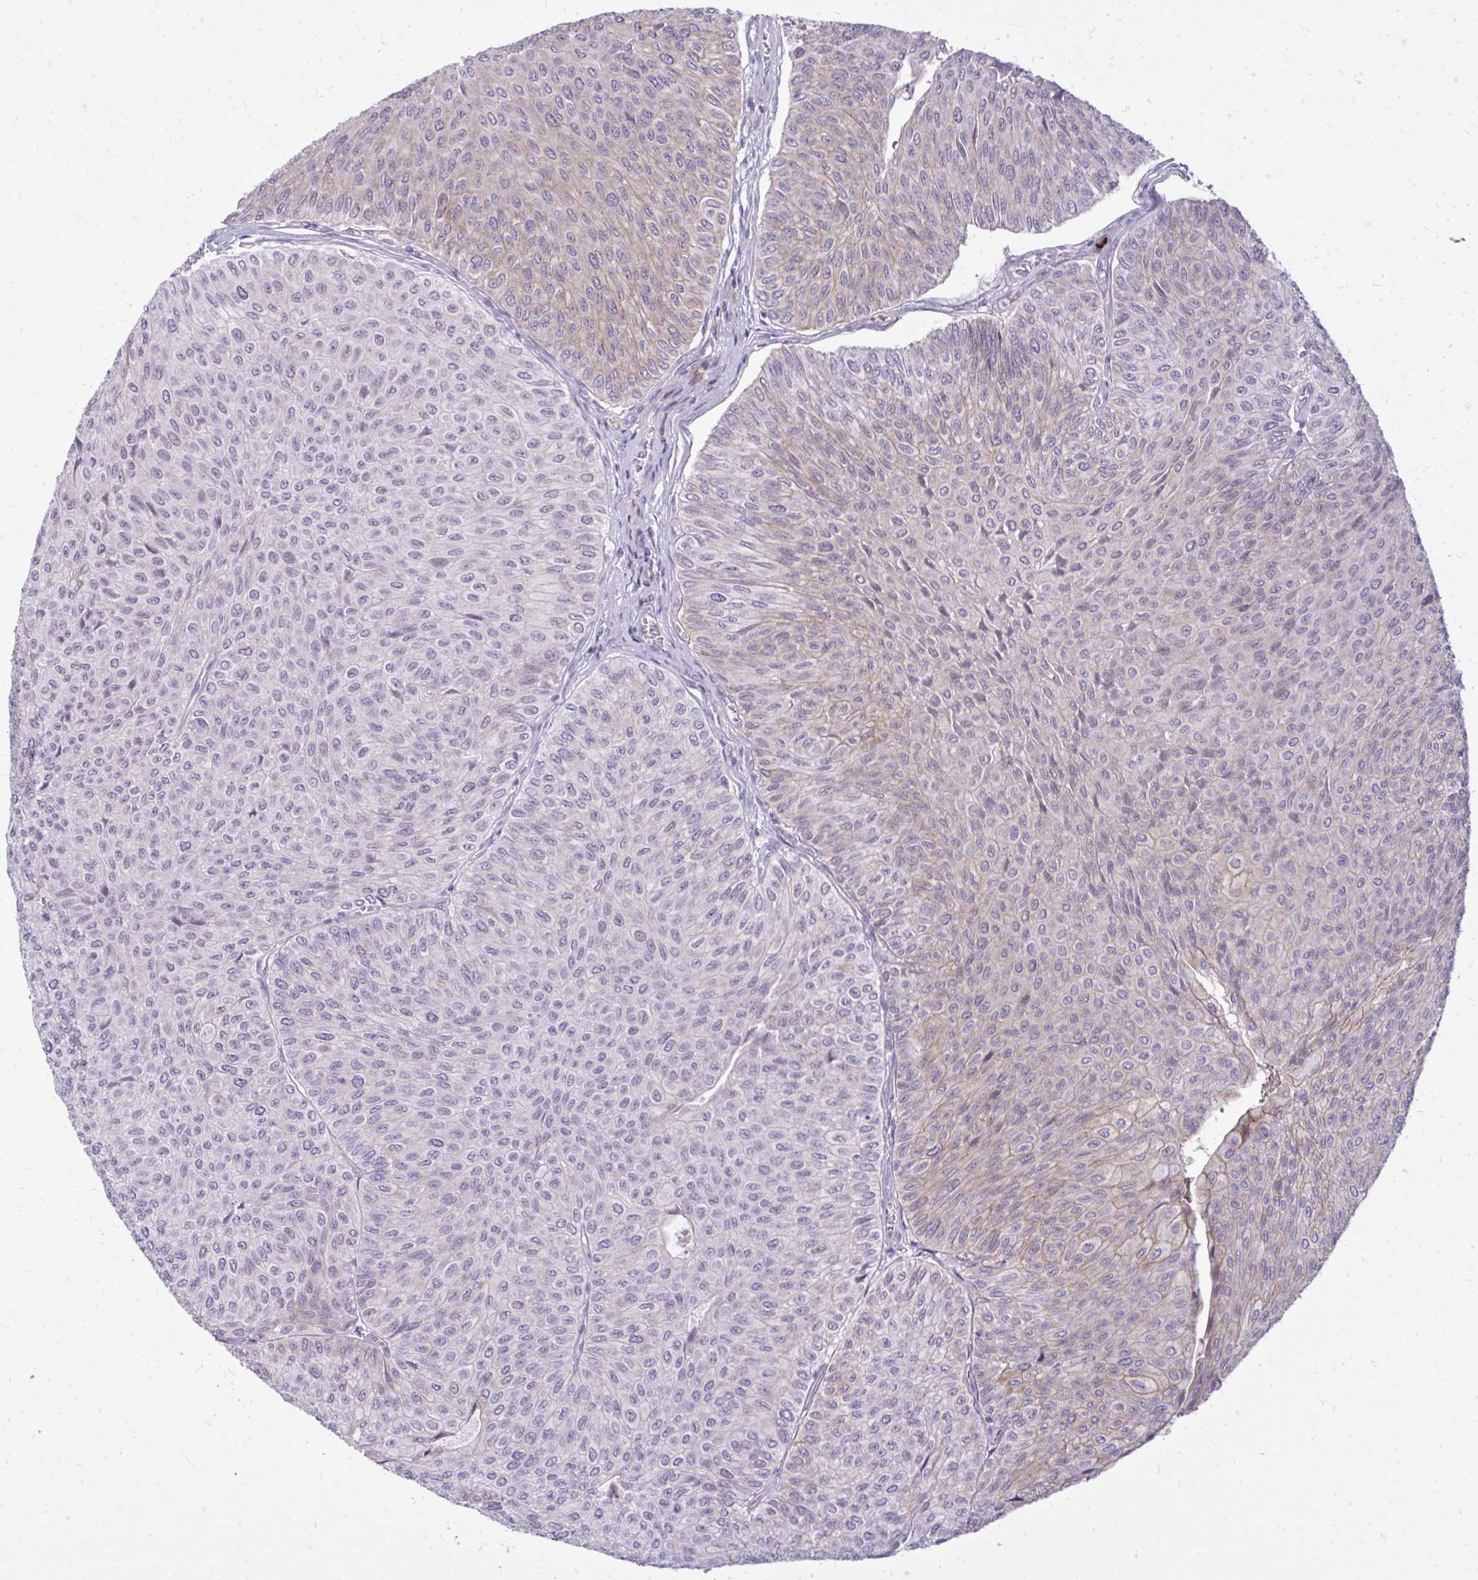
{"staining": {"intensity": "weak", "quantity": "25%-75%", "location": "cytoplasmic/membranous"}, "tissue": "urothelial cancer", "cell_type": "Tumor cells", "image_type": "cancer", "snomed": [{"axis": "morphology", "description": "Urothelial carcinoma, NOS"}, {"axis": "topography", "description": "Urinary bladder"}], "caption": "Protein expression analysis of human urothelial cancer reveals weak cytoplasmic/membranous expression in approximately 25%-75% of tumor cells. The staining is performed using DAB (3,3'-diaminobenzidine) brown chromogen to label protein expression. The nuclei are counter-stained blue using hematoxylin.", "gene": "SPTBN2", "patient": {"sex": "male", "age": 59}}